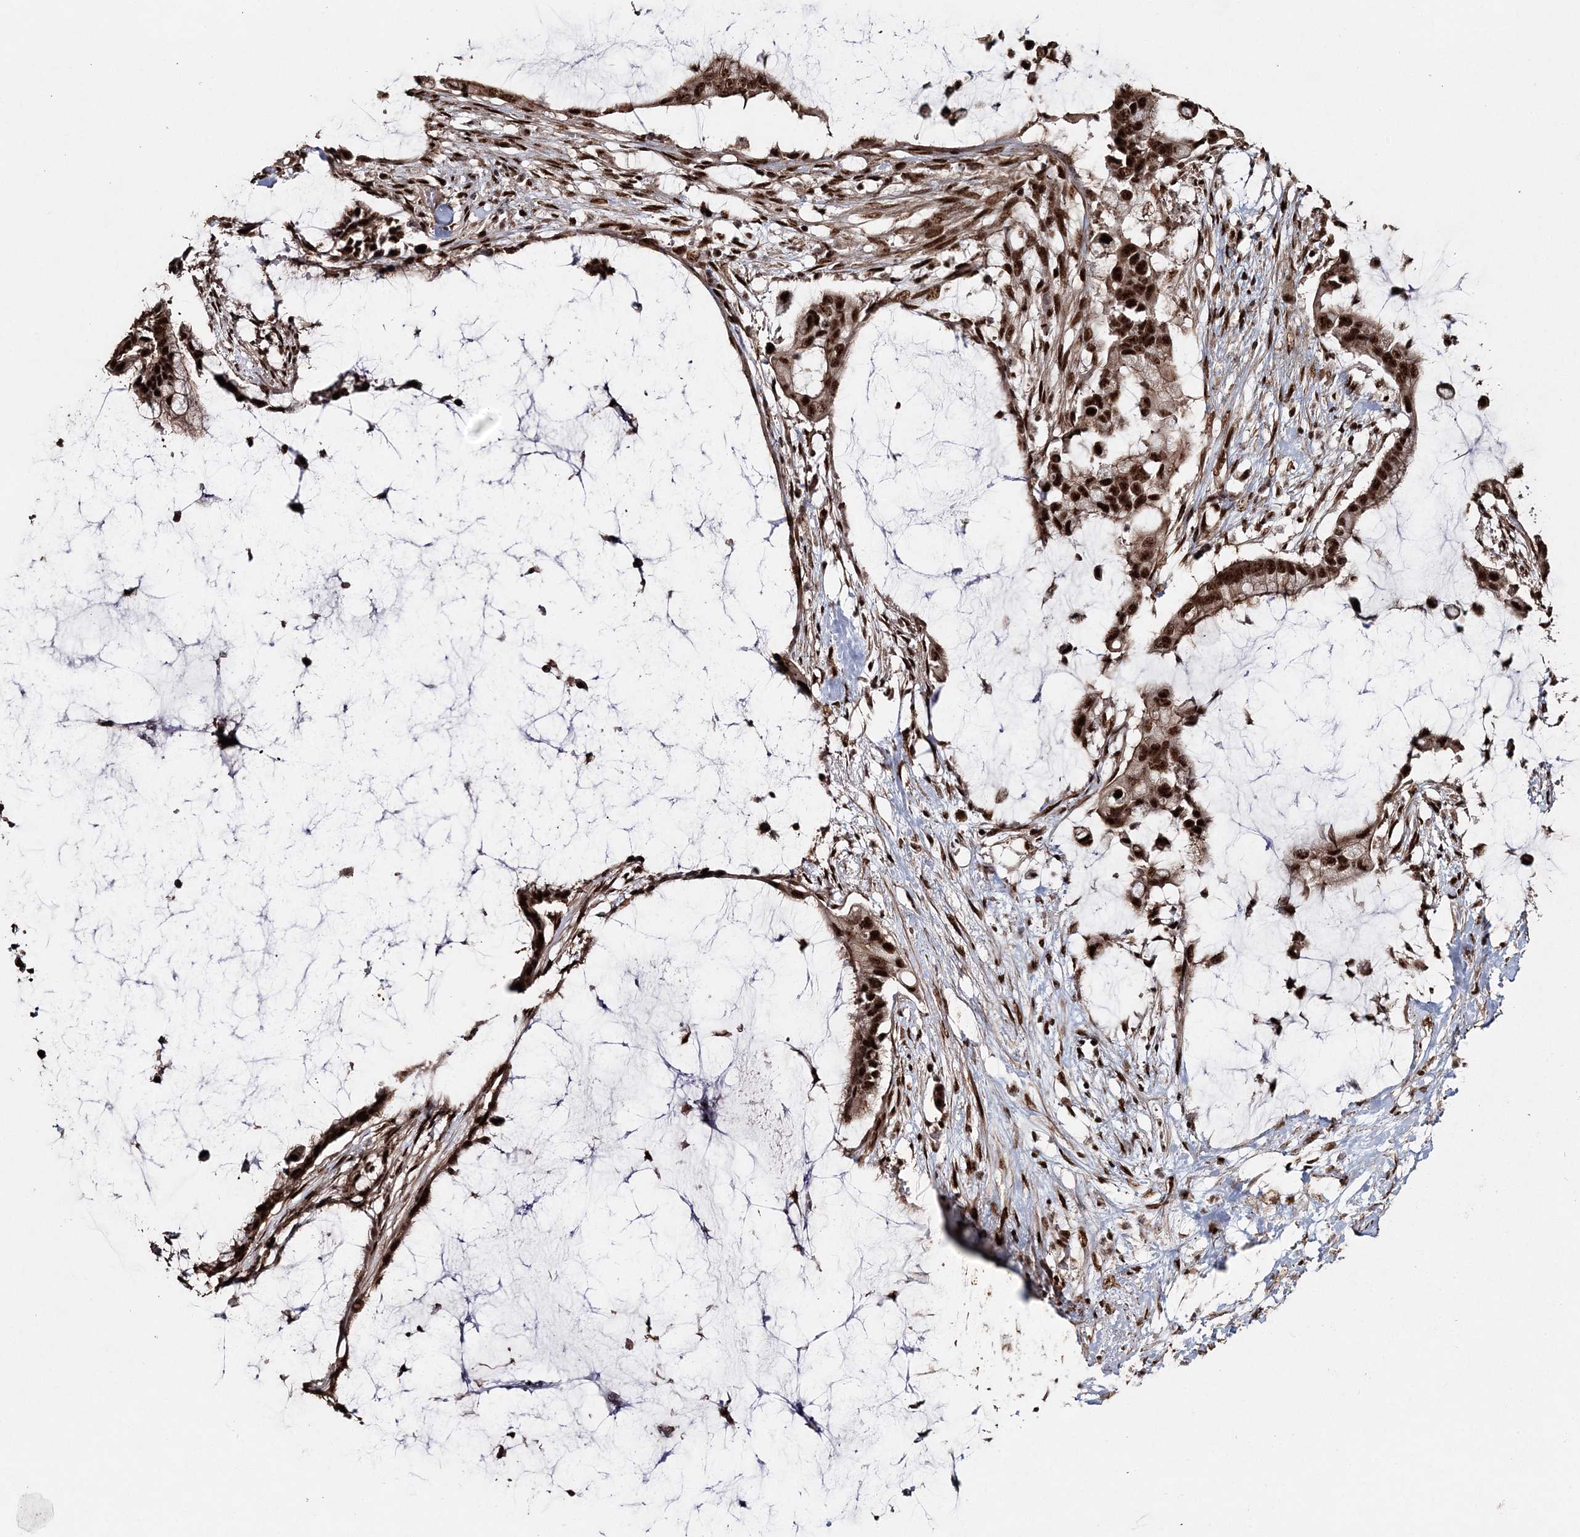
{"staining": {"intensity": "strong", "quantity": ">75%", "location": "nuclear"}, "tissue": "pancreatic cancer", "cell_type": "Tumor cells", "image_type": "cancer", "snomed": [{"axis": "morphology", "description": "Adenocarcinoma, NOS"}, {"axis": "topography", "description": "Pancreas"}], "caption": "Protein expression analysis of pancreatic cancer (adenocarcinoma) demonstrates strong nuclear expression in approximately >75% of tumor cells. The staining was performed using DAB (3,3'-diaminobenzidine), with brown indicating positive protein expression. Nuclei are stained blue with hematoxylin.", "gene": "EXOSC8", "patient": {"sex": "male", "age": 41}}